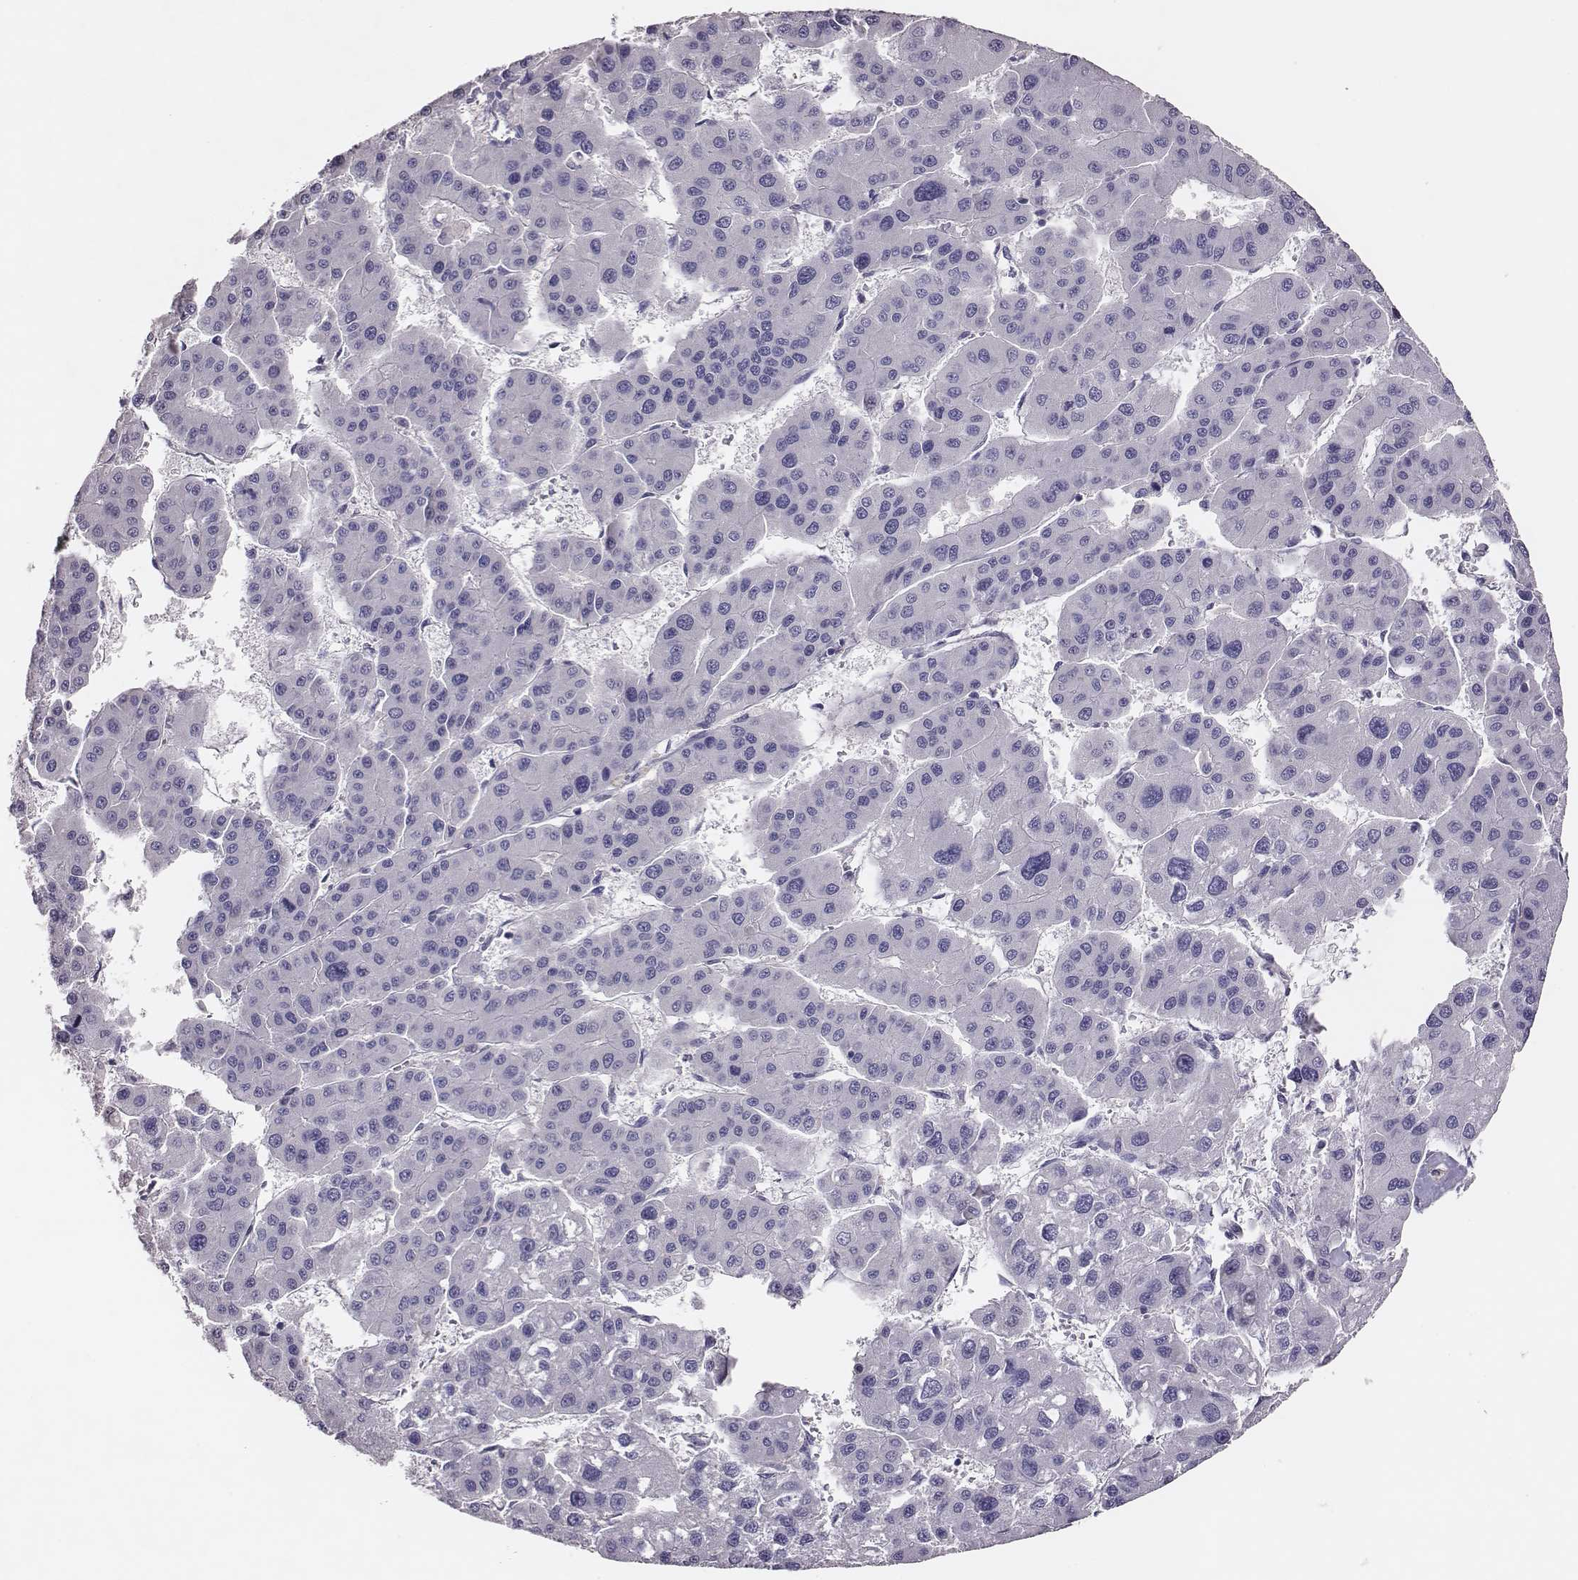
{"staining": {"intensity": "negative", "quantity": "none", "location": "none"}, "tissue": "liver cancer", "cell_type": "Tumor cells", "image_type": "cancer", "snomed": [{"axis": "morphology", "description": "Carcinoma, Hepatocellular, NOS"}, {"axis": "topography", "description": "Liver"}], "caption": "Immunohistochemistry (IHC) micrograph of neoplastic tissue: human liver cancer (hepatocellular carcinoma) stained with DAB reveals no significant protein staining in tumor cells.", "gene": "P2RY10", "patient": {"sex": "male", "age": 73}}